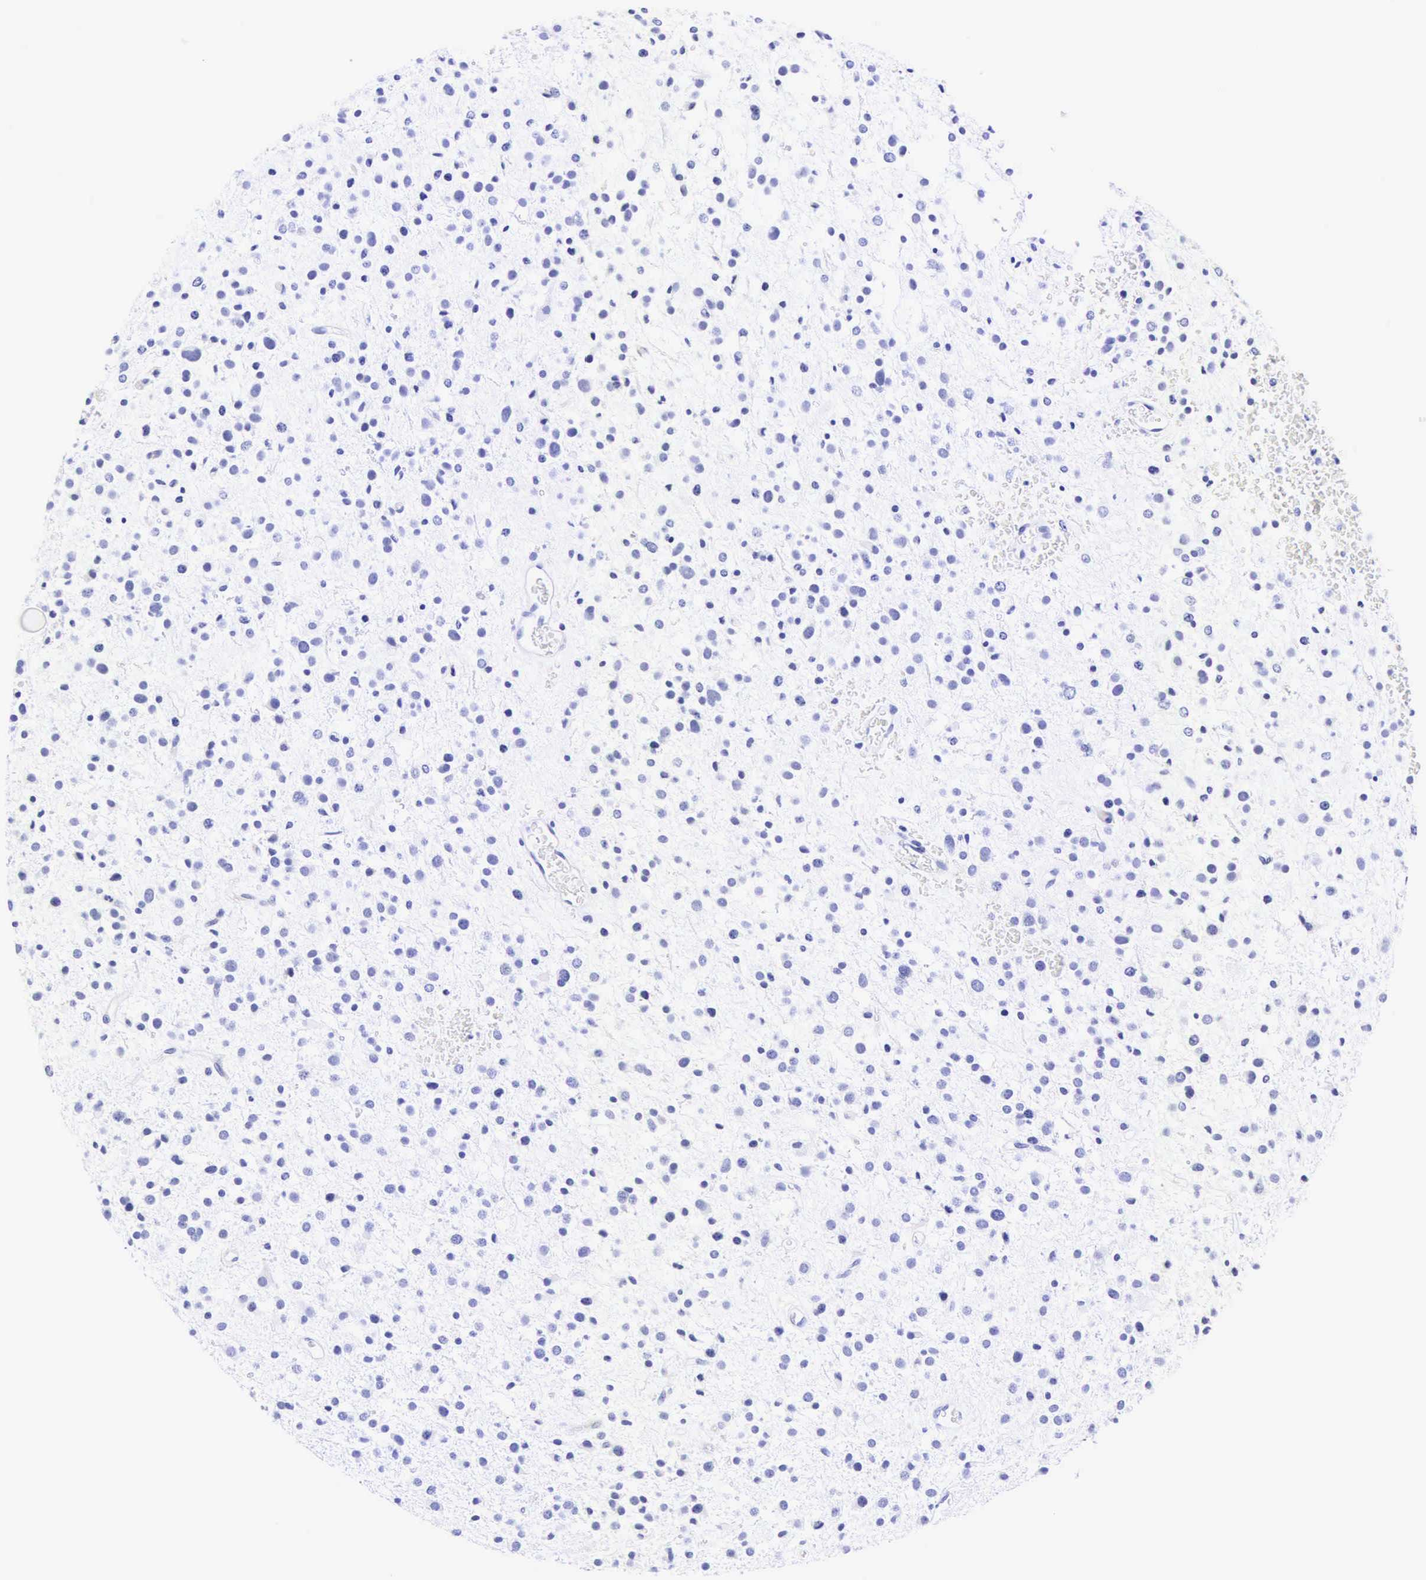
{"staining": {"intensity": "negative", "quantity": "none", "location": "none"}, "tissue": "glioma", "cell_type": "Tumor cells", "image_type": "cancer", "snomed": [{"axis": "morphology", "description": "Glioma, malignant, Low grade"}, {"axis": "topography", "description": "Brain"}], "caption": "Immunohistochemistry (IHC) of malignant low-grade glioma reveals no positivity in tumor cells.", "gene": "CALD1", "patient": {"sex": "female", "age": 36}}